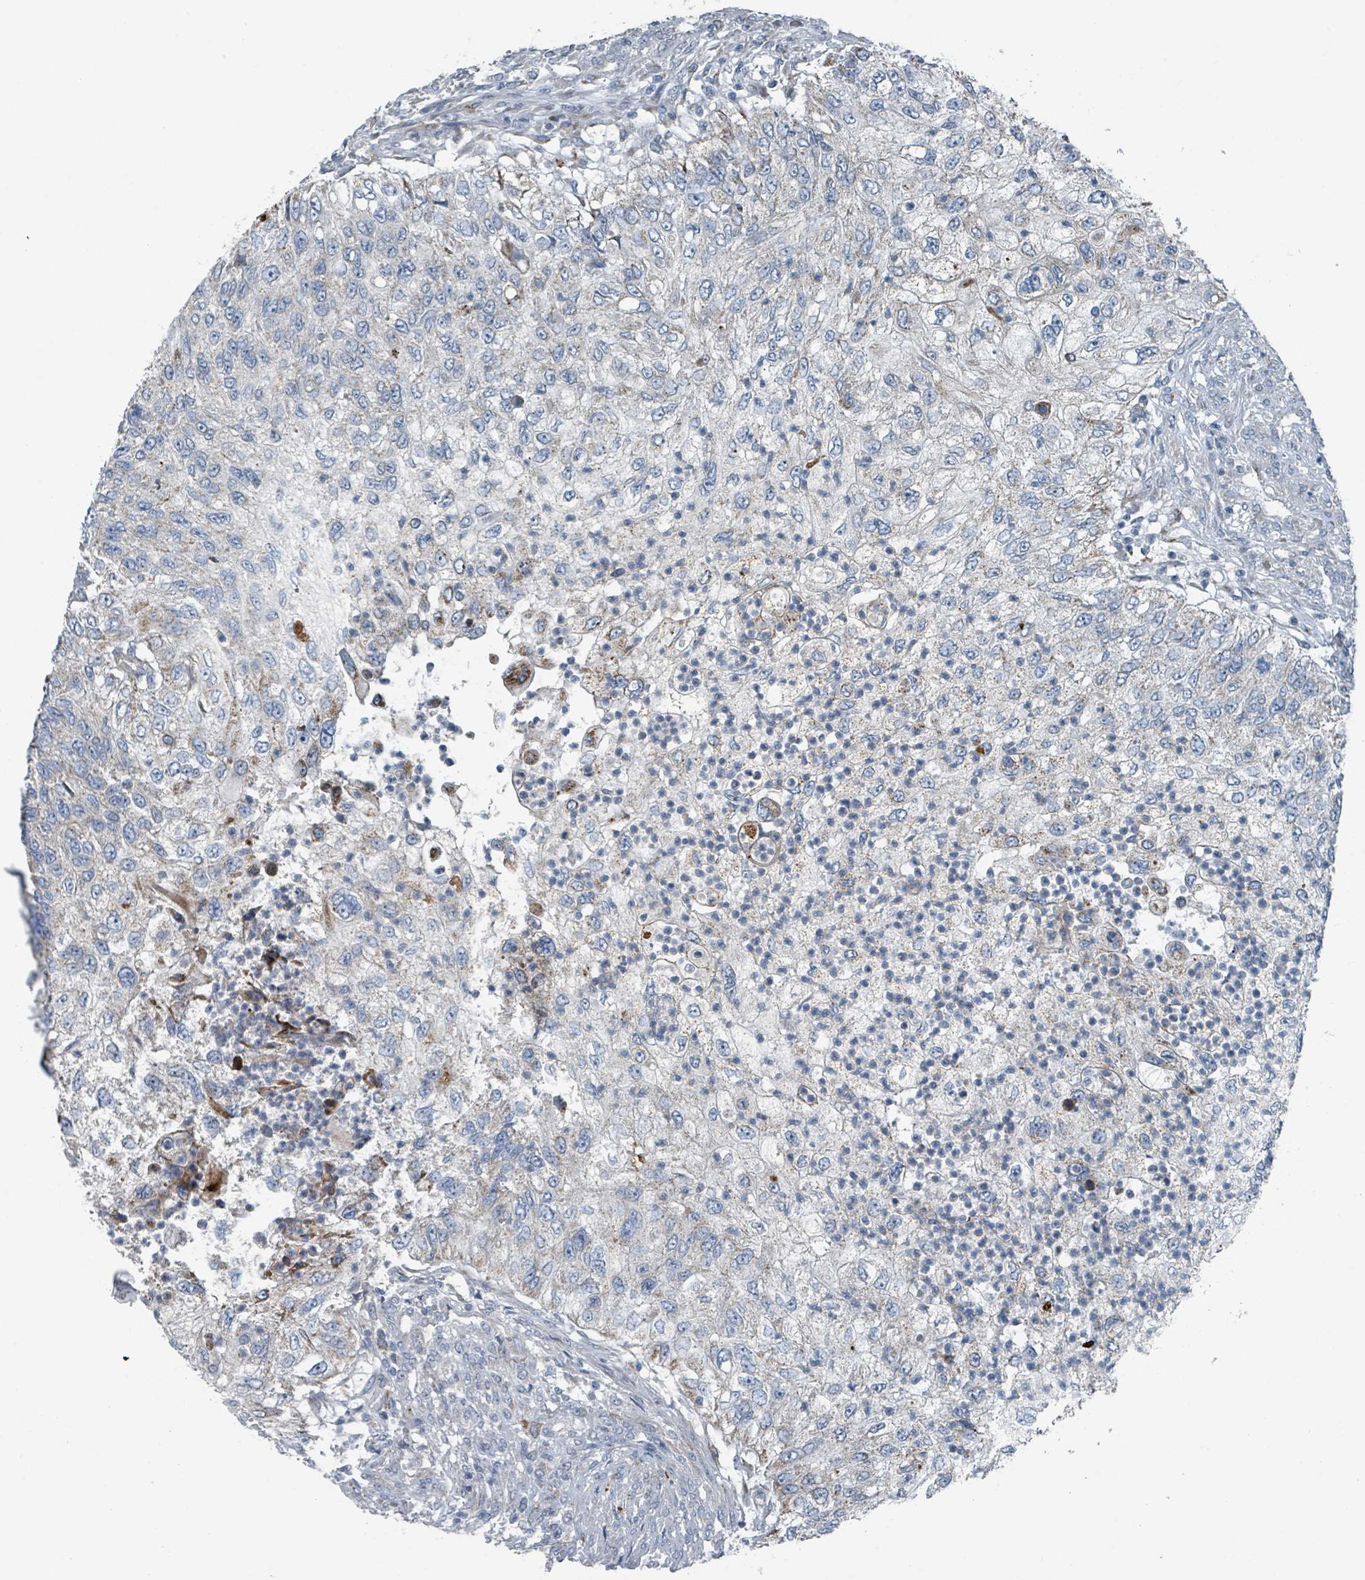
{"staining": {"intensity": "moderate", "quantity": "<25%", "location": "cytoplasmic/membranous"}, "tissue": "urothelial cancer", "cell_type": "Tumor cells", "image_type": "cancer", "snomed": [{"axis": "morphology", "description": "Urothelial carcinoma, High grade"}, {"axis": "topography", "description": "Urinary bladder"}], "caption": "Immunohistochemistry staining of high-grade urothelial carcinoma, which displays low levels of moderate cytoplasmic/membranous expression in approximately <25% of tumor cells indicating moderate cytoplasmic/membranous protein staining. The staining was performed using DAB (brown) for protein detection and nuclei were counterstained in hematoxylin (blue).", "gene": "DIPK2A", "patient": {"sex": "female", "age": 60}}